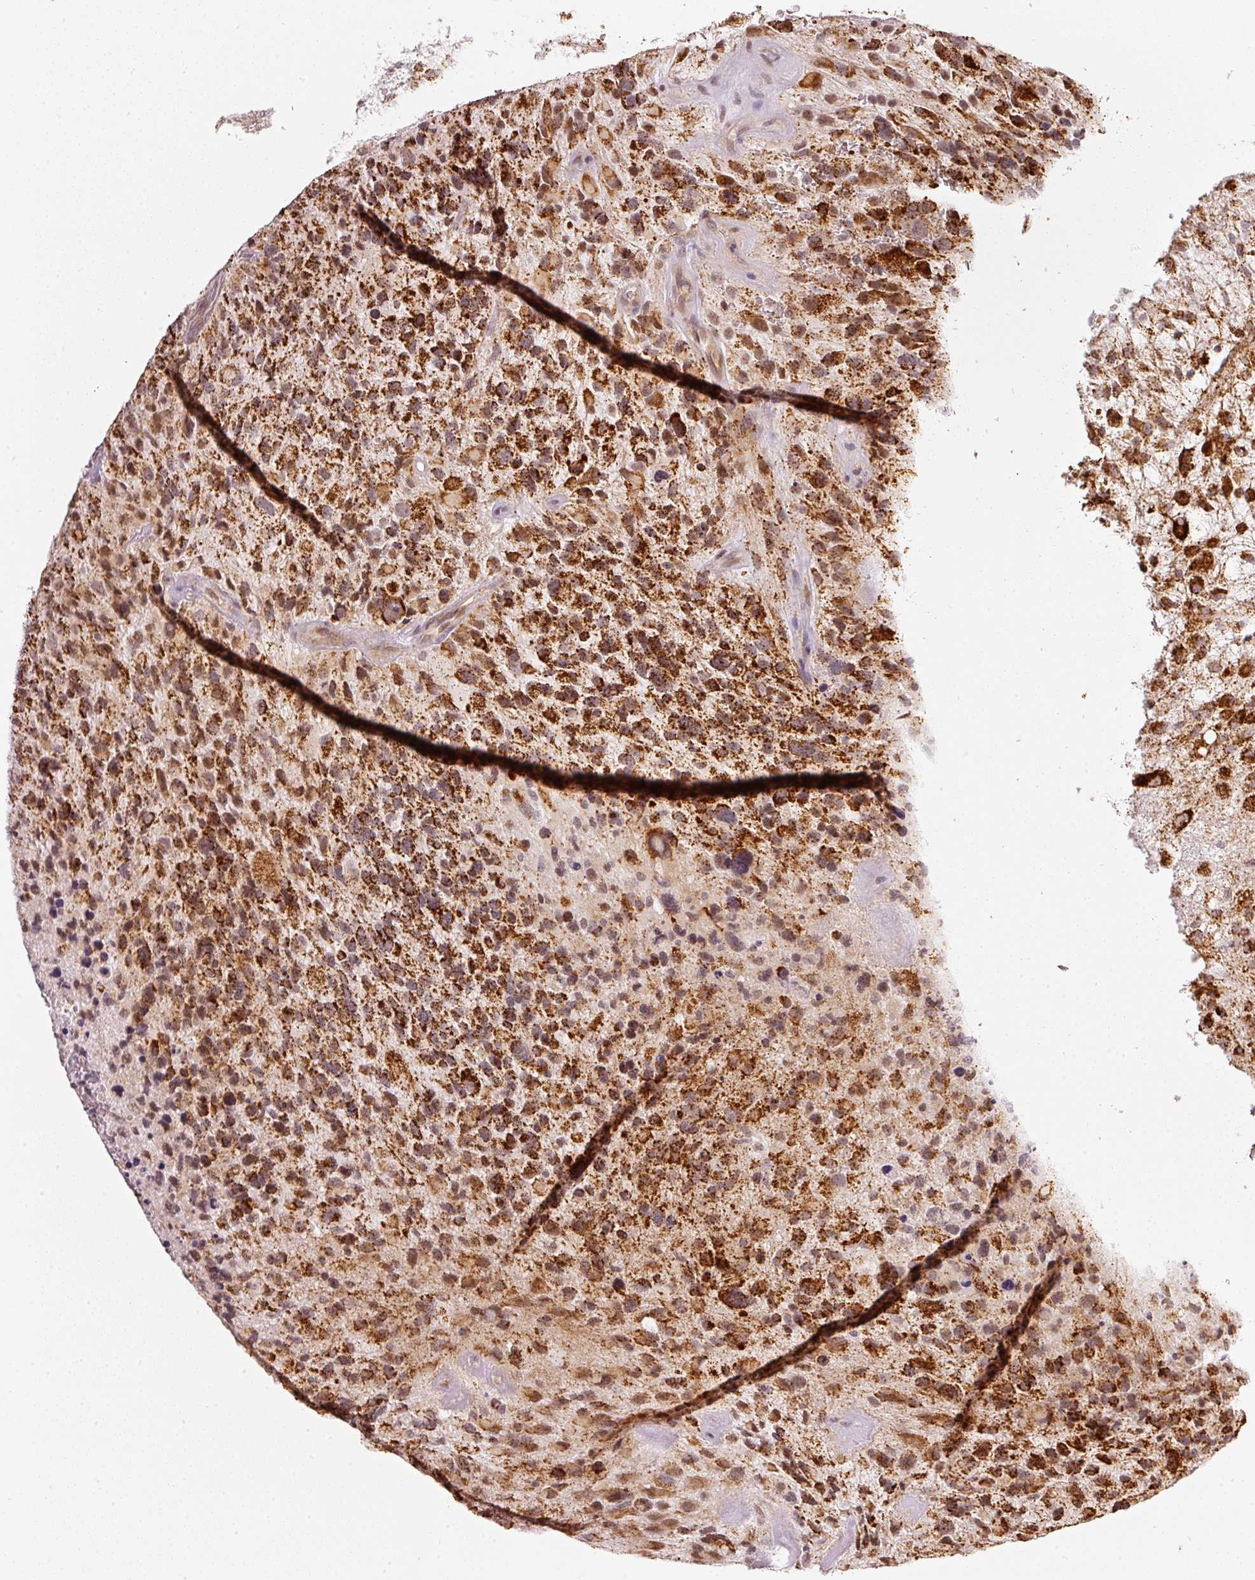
{"staining": {"intensity": "strong", "quantity": ">75%", "location": "cytoplasmic/membranous"}, "tissue": "glioma", "cell_type": "Tumor cells", "image_type": "cancer", "snomed": [{"axis": "morphology", "description": "Glioma, malignant, High grade"}, {"axis": "topography", "description": "Brain"}], "caption": "DAB immunohistochemical staining of high-grade glioma (malignant) displays strong cytoplasmic/membranous protein positivity in about >75% of tumor cells.", "gene": "NRDE2", "patient": {"sex": "female", "age": 67}}